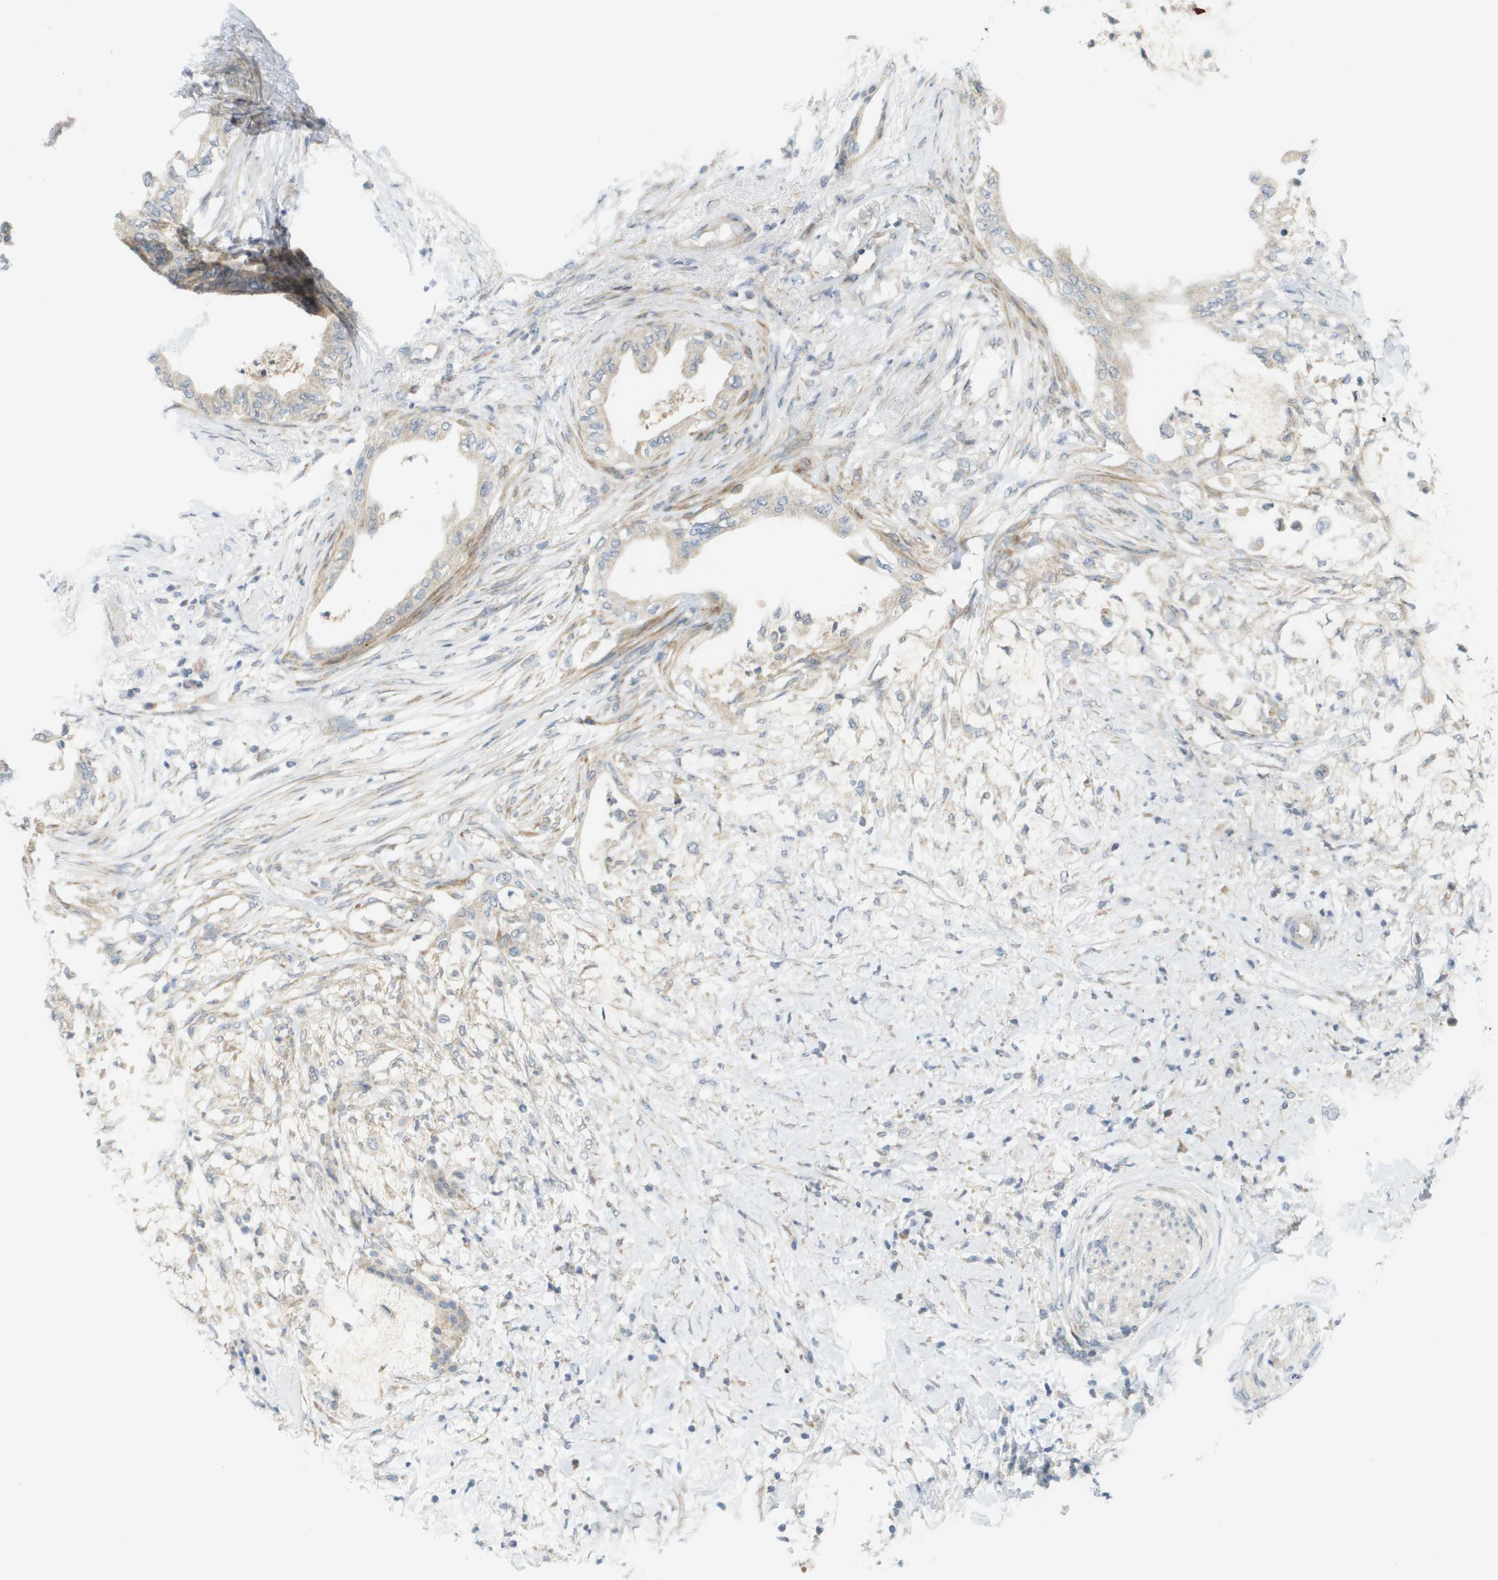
{"staining": {"intensity": "weak", "quantity": "<25%", "location": "cytoplasmic/membranous"}, "tissue": "pancreatic cancer", "cell_type": "Tumor cells", "image_type": "cancer", "snomed": [{"axis": "morphology", "description": "Normal tissue, NOS"}, {"axis": "morphology", "description": "Adenocarcinoma, NOS"}, {"axis": "topography", "description": "Pancreas"}, {"axis": "topography", "description": "Duodenum"}], "caption": "This is an immunohistochemistry (IHC) photomicrograph of human adenocarcinoma (pancreatic). There is no staining in tumor cells.", "gene": "PROC", "patient": {"sex": "female", "age": 60}}